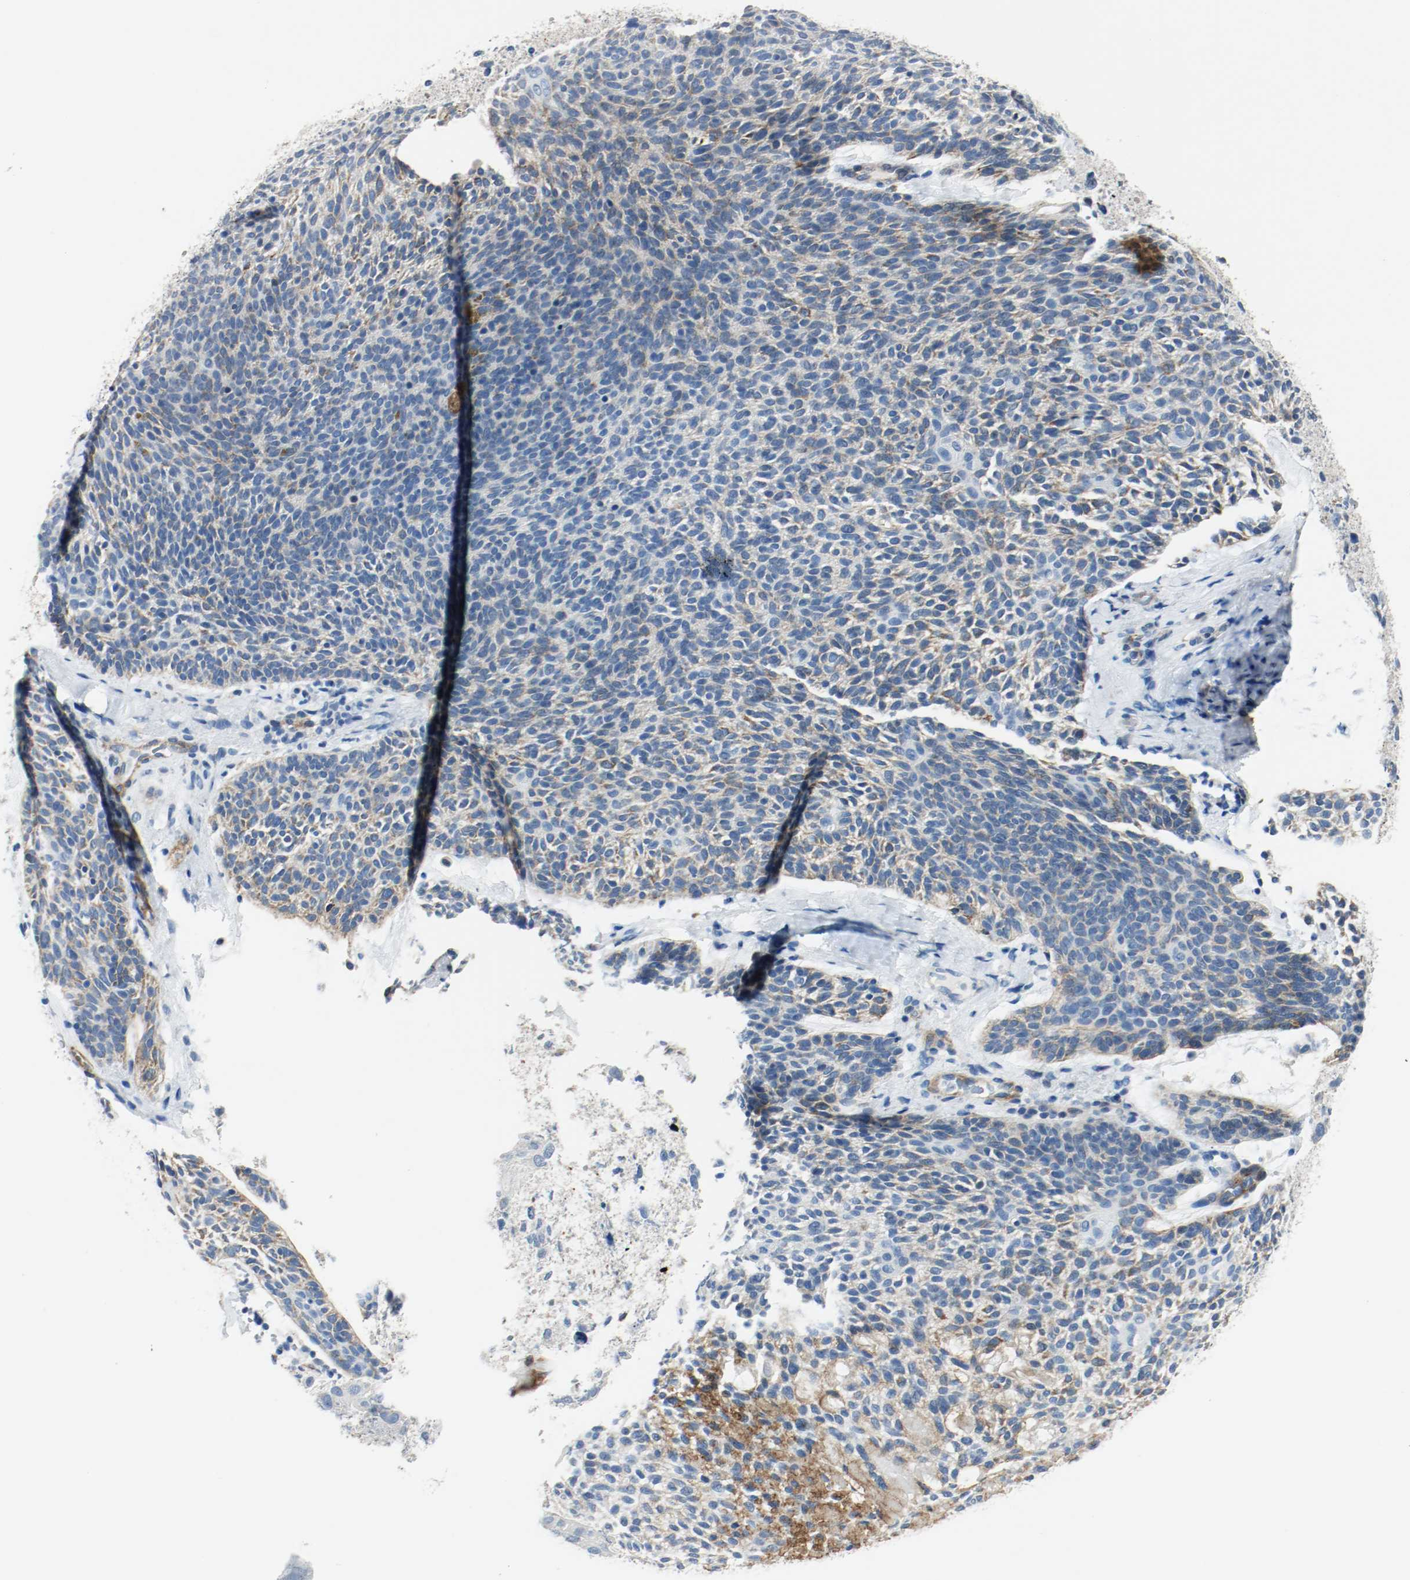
{"staining": {"intensity": "weak", "quantity": "25%-75%", "location": "cytoplasmic/membranous"}, "tissue": "skin cancer", "cell_type": "Tumor cells", "image_type": "cancer", "snomed": [{"axis": "morphology", "description": "Normal tissue, NOS"}, {"axis": "morphology", "description": "Basal cell carcinoma"}, {"axis": "topography", "description": "Skin"}], "caption": "Immunohistochemical staining of skin cancer (basal cell carcinoma) demonstrates weak cytoplasmic/membranous protein staining in approximately 25%-75% of tumor cells. Immunohistochemistry (ihc) stains the protein in brown and the nuclei are stained blue.", "gene": "LAMB1", "patient": {"sex": "female", "age": 70}}